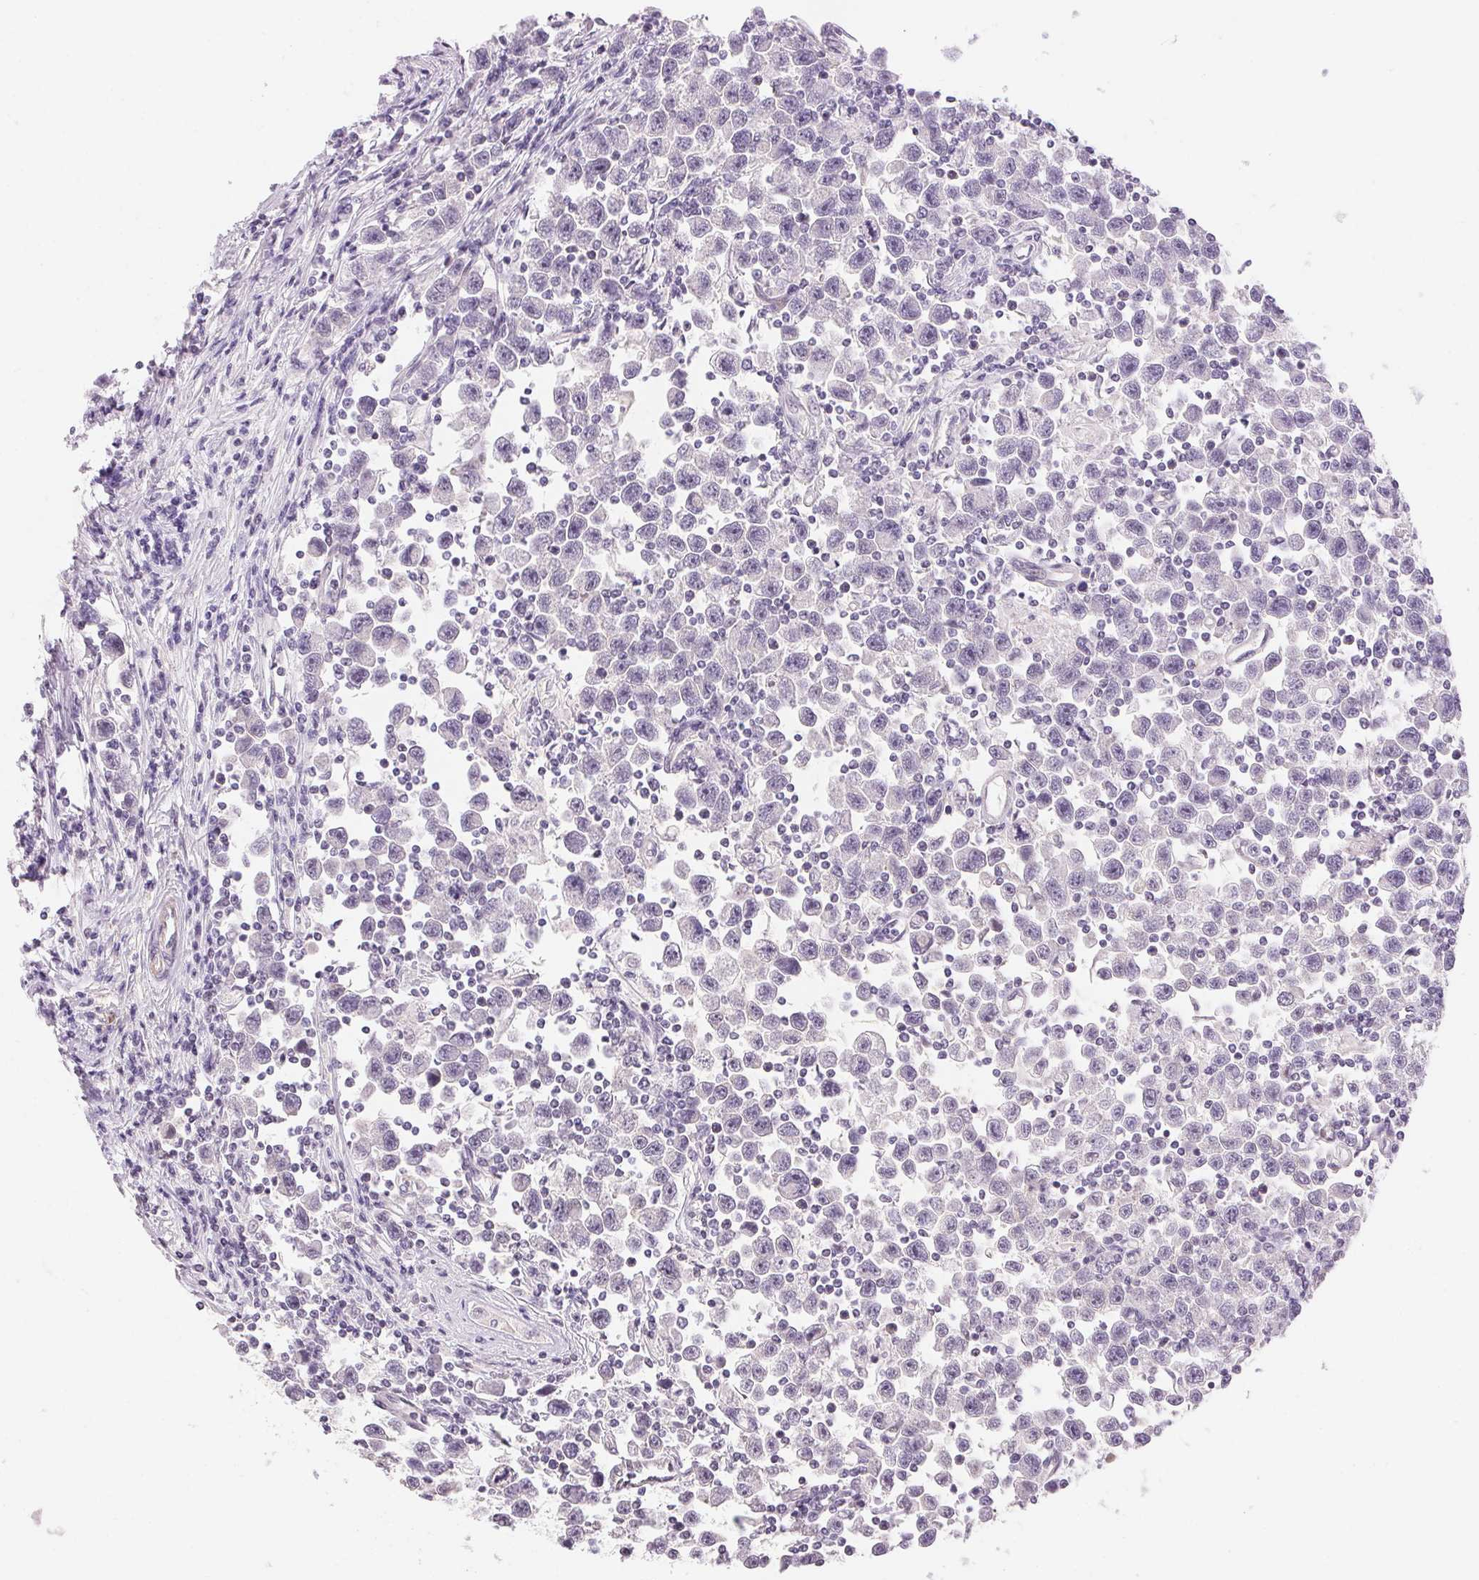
{"staining": {"intensity": "negative", "quantity": "none", "location": "none"}, "tissue": "testis cancer", "cell_type": "Tumor cells", "image_type": "cancer", "snomed": [{"axis": "morphology", "description": "Seminoma, NOS"}, {"axis": "topography", "description": "Testis"}], "caption": "Testis cancer (seminoma) was stained to show a protein in brown. There is no significant expression in tumor cells. (Stains: DAB (3,3'-diaminobenzidine) immunohistochemistry with hematoxylin counter stain, Microscopy: brightfield microscopy at high magnification).", "gene": "GYG2", "patient": {"sex": "male", "age": 31}}